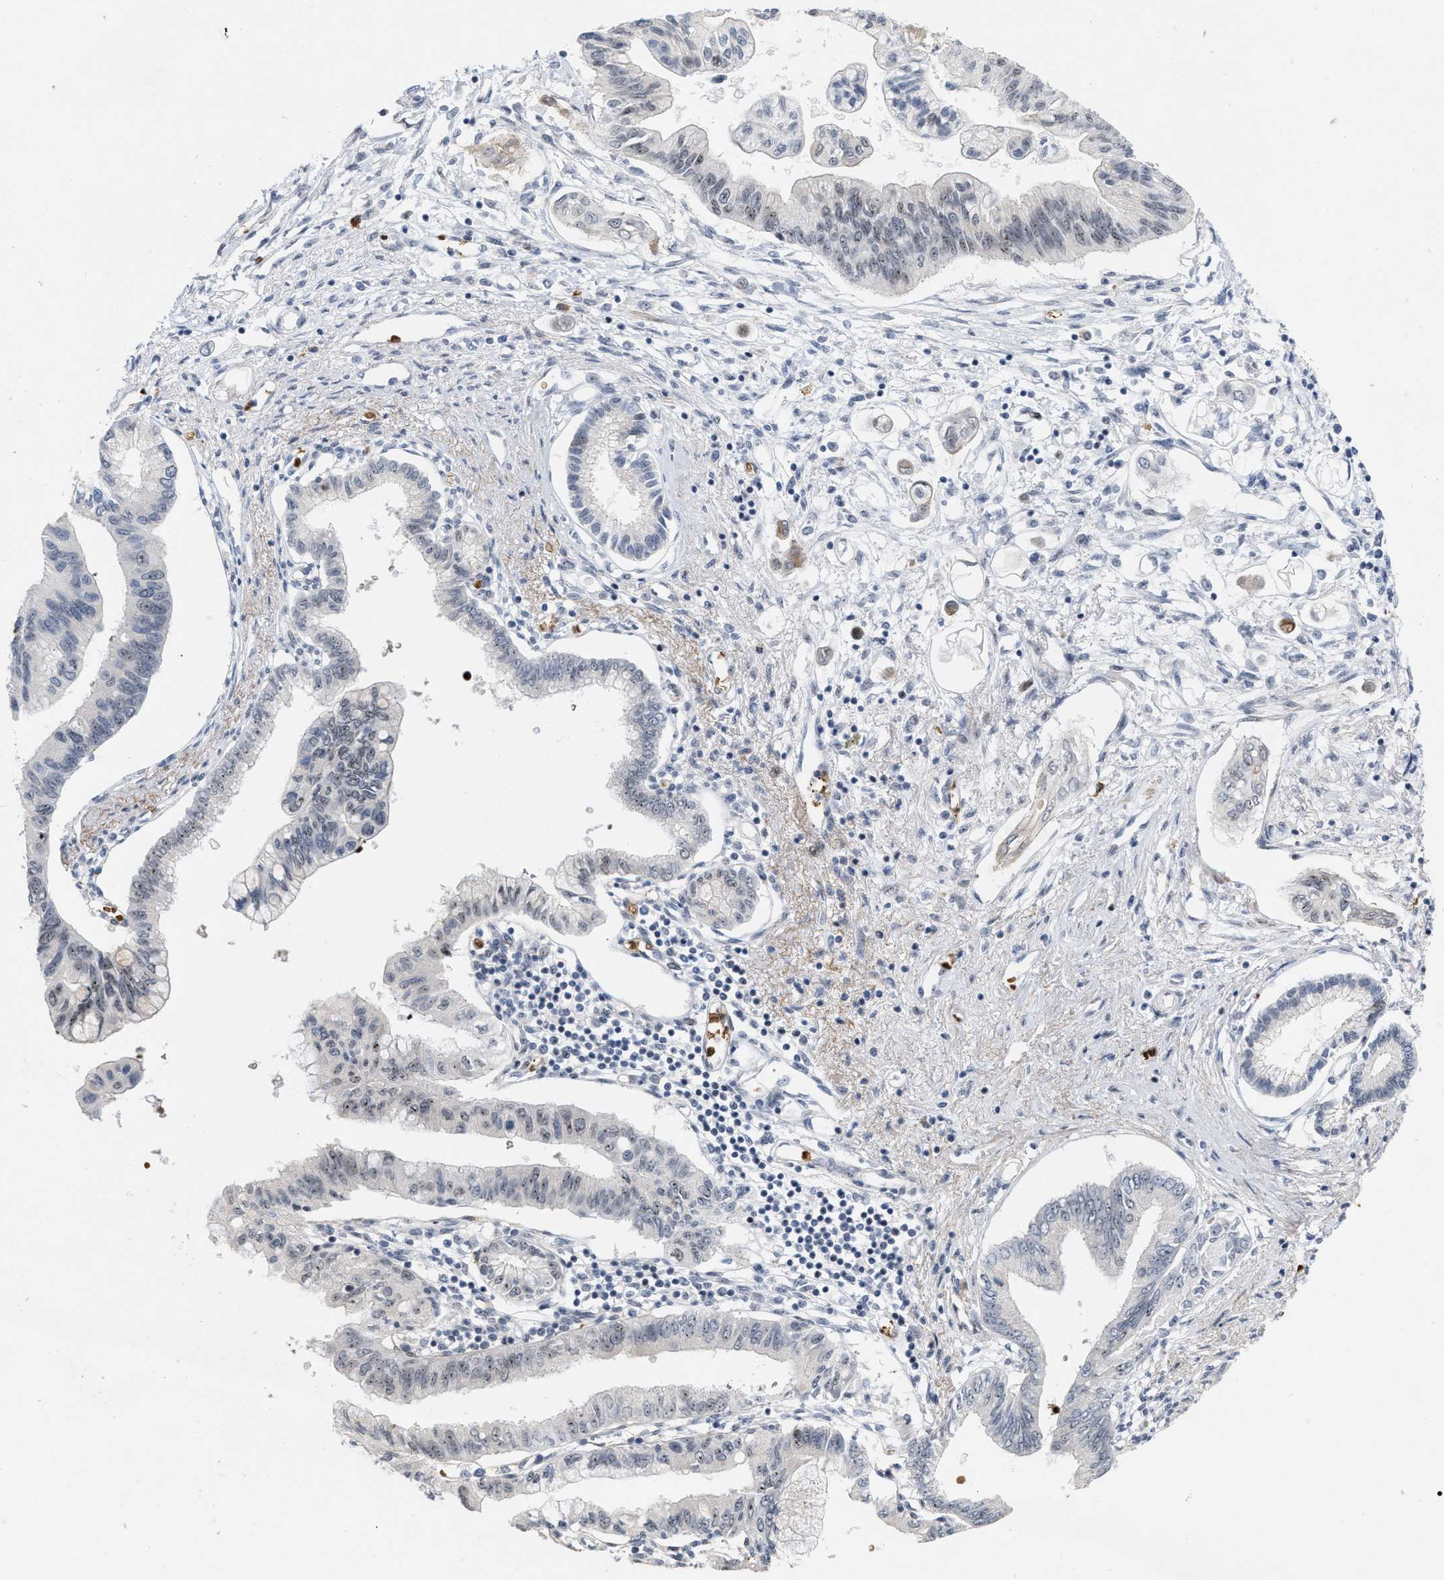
{"staining": {"intensity": "weak", "quantity": "25%-75%", "location": "nuclear"}, "tissue": "pancreatic cancer", "cell_type": "Tumor cells", "image_type": "cancer", "snomed": [{"axis": "morphology", "description": "Adenocarcinoma, NOS"}, {"axis": "topography", "description": "Pancreas"}], "caption": "Tumor cells display weak nuclear positivity in about 25%-75% of cells in adenocarcinoma (pancreatic). The staining was performed using DAB (3,3'-diaminobenzidine) to visualize the protein expression in brown, while the nuclei were stained in blue with hematoxylin (Magnification: 20x).", "gene": "POLR1F", "patient": {"sex": "female", "age": 77}}